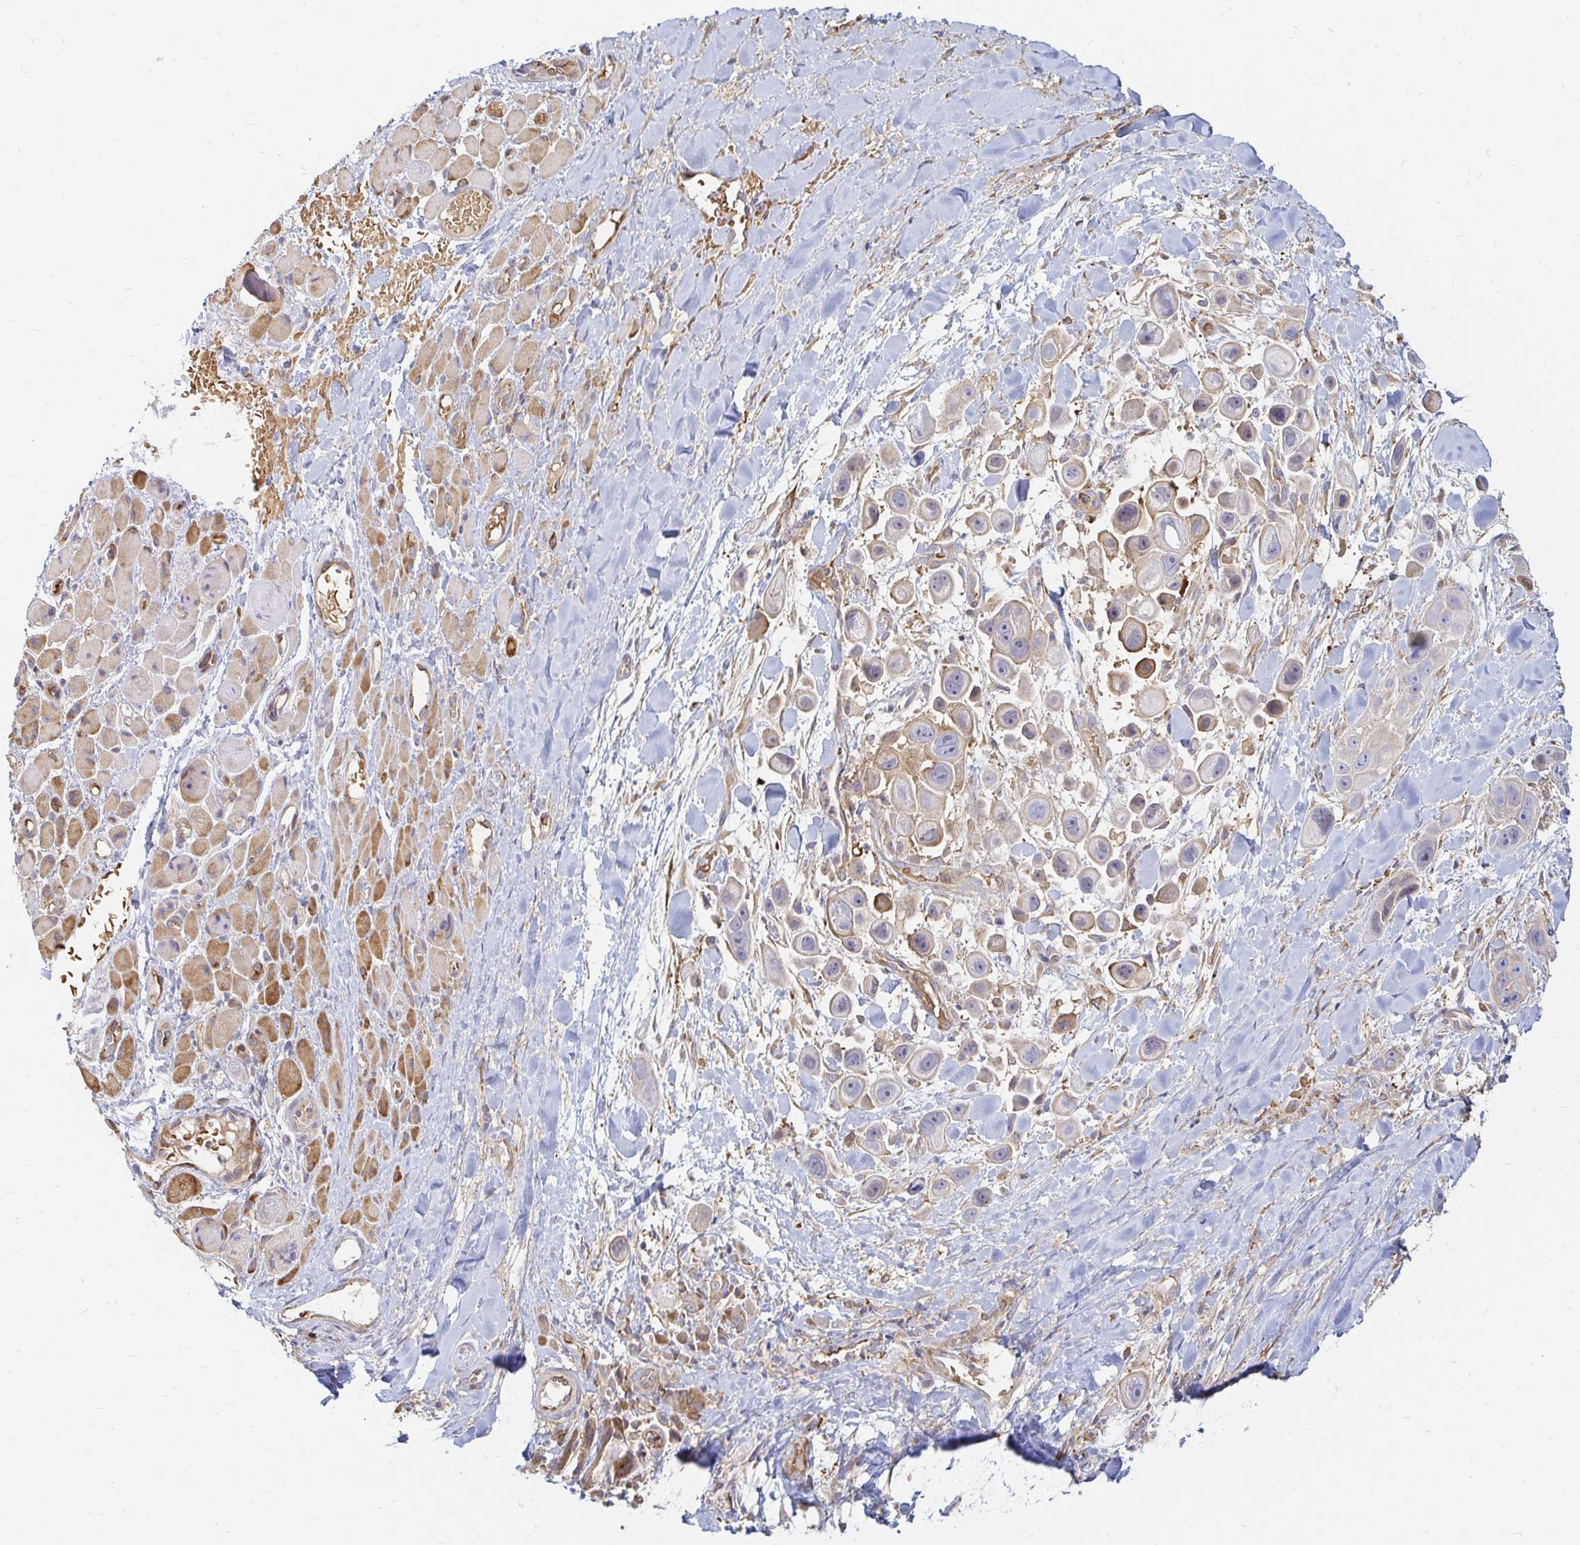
{"staining": {"intensity": "moderate", "quantity": "<25%", "location": "cytoplasmic/membranous"}, "tissue": "skin cancer", "cell_type": "Tumor cells", "image_type": "cancer", "snomed": [{"axis": "morphology", "description": "Squamous cell carcinoma, NOS"}, {"axis": "topography", "description": "Skin"}], "caption": "The image exhibits a brown stain indicating the presence of a protein in the cytoplasmic/membranous of tumor cells in skin cancer (squamous cell carcinoma).", "gene": "CAST", "patient": {"sex": "male", "age": 67}}